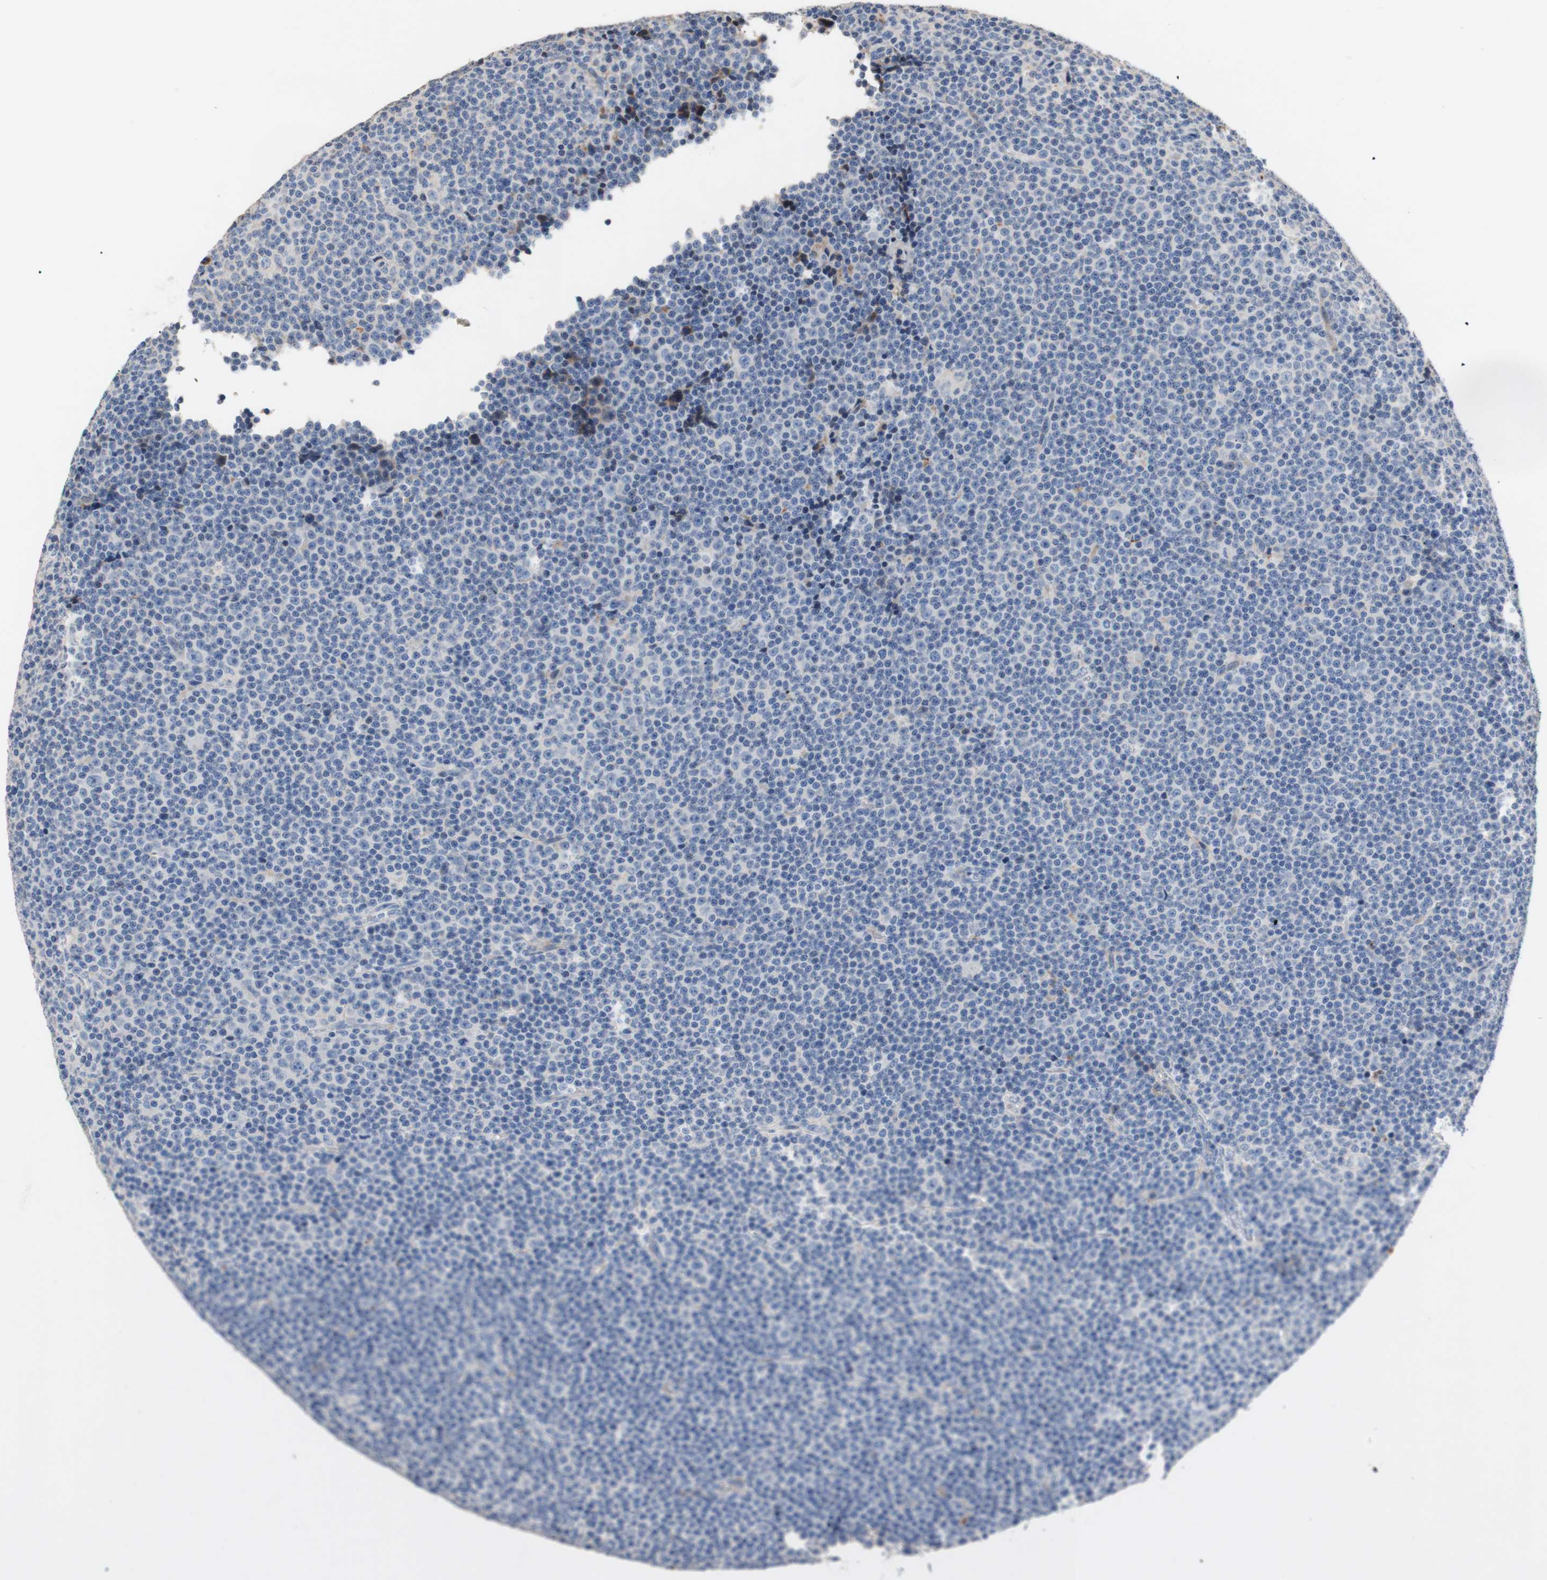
{"staining": {"intensity": "negative", "quantity": "none", "location": "none"}, "tissue": "lymphoma", "cell_type": "Tumor cells", "image_type": "cancer", "snomed": [{"axis": "morphology", "description": "Malignant lymphoma, non-Hodgkin's type, Low grade"}, {"axis": "topography", "description": "Lymph node"}], "caption": "Tumor cells are negative for brown protein staining in lymphoma.", "gene": "CDON", "patient": {"sex": "female", "age": 67}}